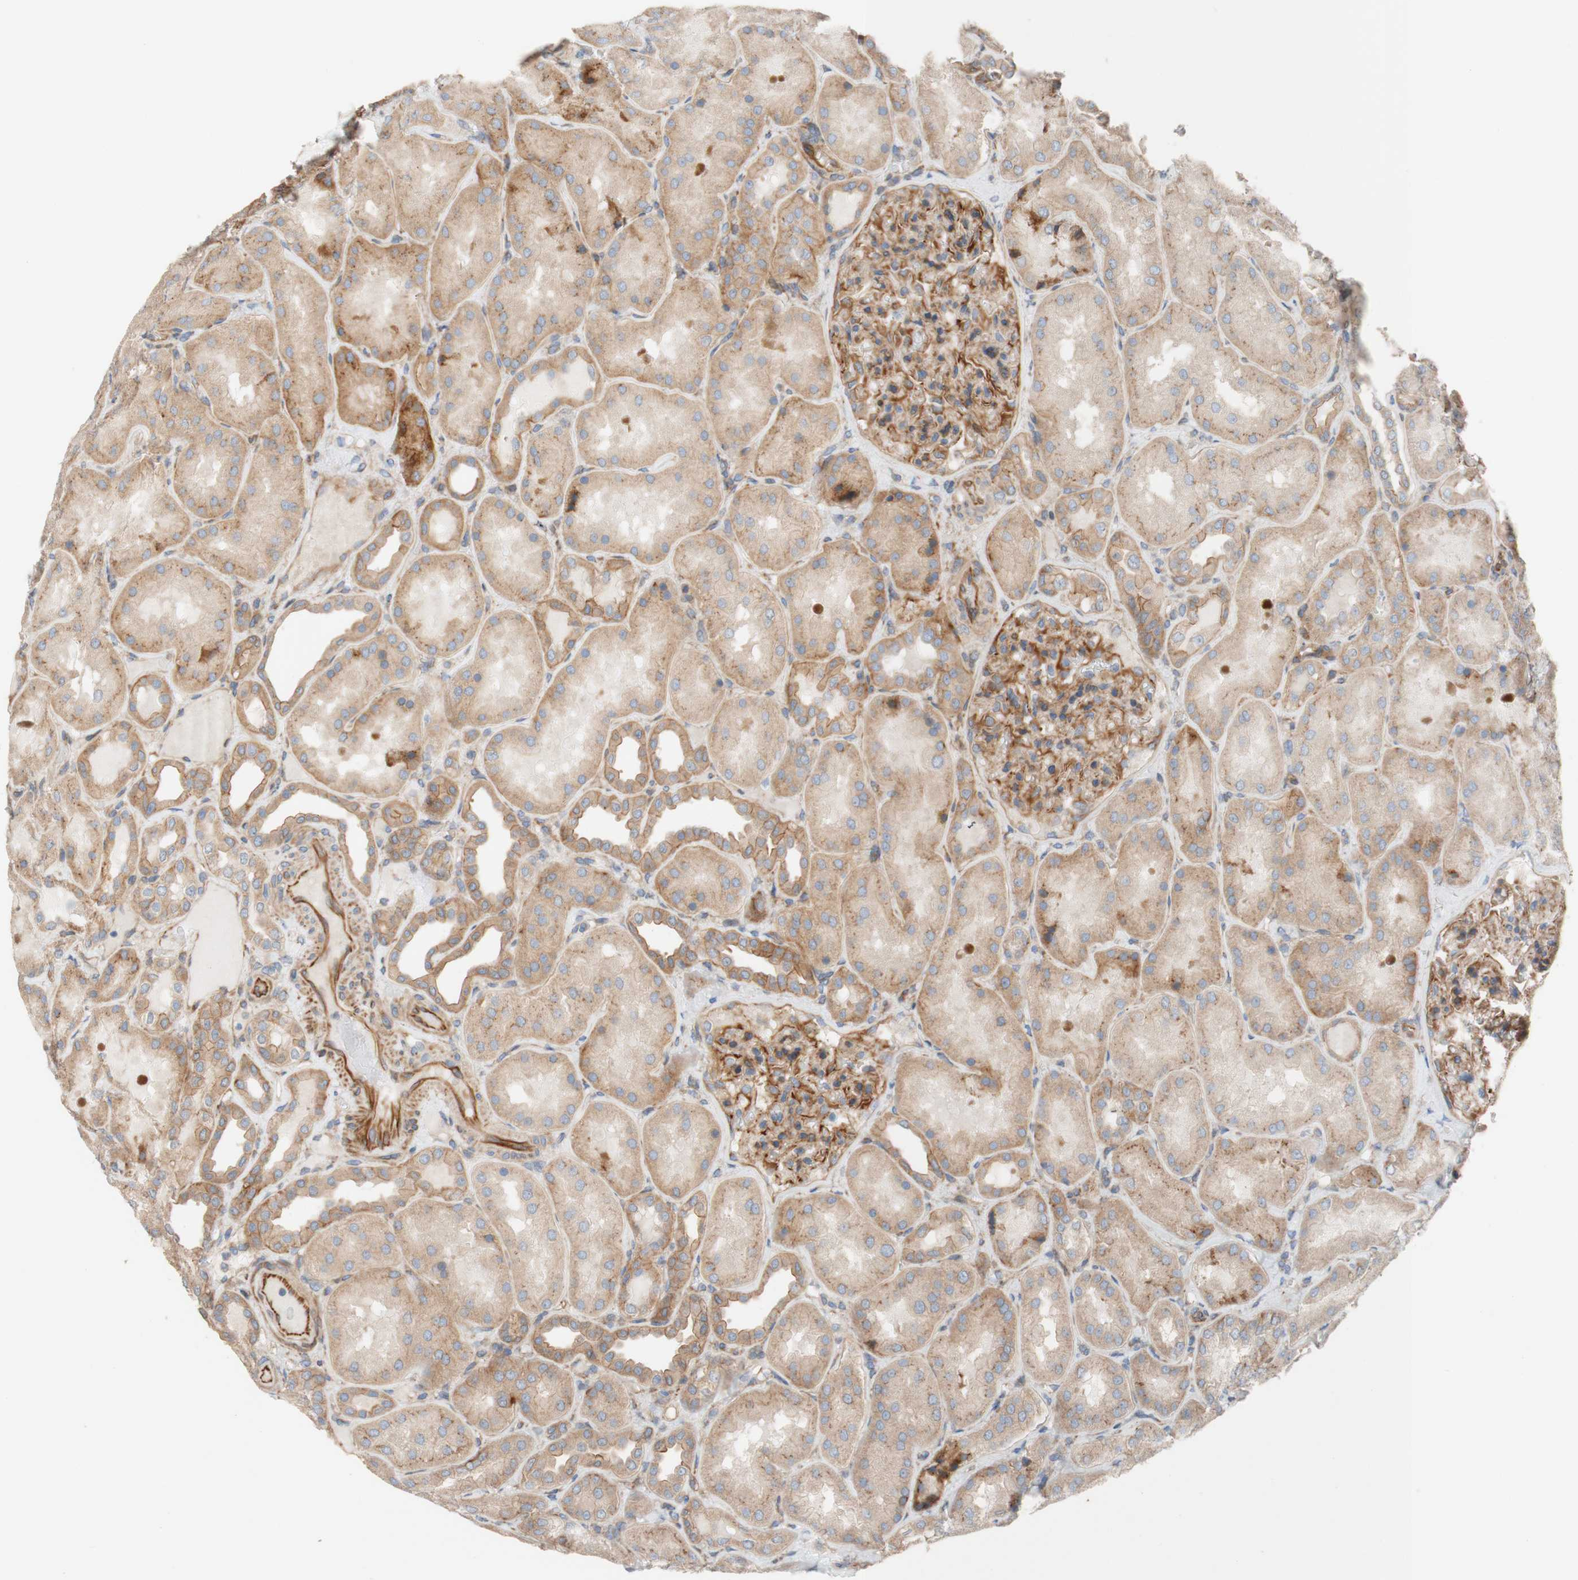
{"staining": {"intensity": "moderate", "quantity": ">75%", "location": "cytoplasmic/membranous"}, "tissue": "kidney", "cell_type": "Cells in glomeruli", "image_type": "normal", "snomed": [{"axis": "morphology", "description": "Normal tissue, NOS"}, {"axis": "topography", "description": "Kidney"}], "caption": "This photomicrograph demonstrates unremarkable kidney stained with IHC to label a protein in brown. The cytoplasmic/membranous of cells in glomeruli show moderate positivity for the protein. Nuclei are counter-stained blue.", "gene": "C1orf43", "patient": {"sex": "female", "age": 56}}